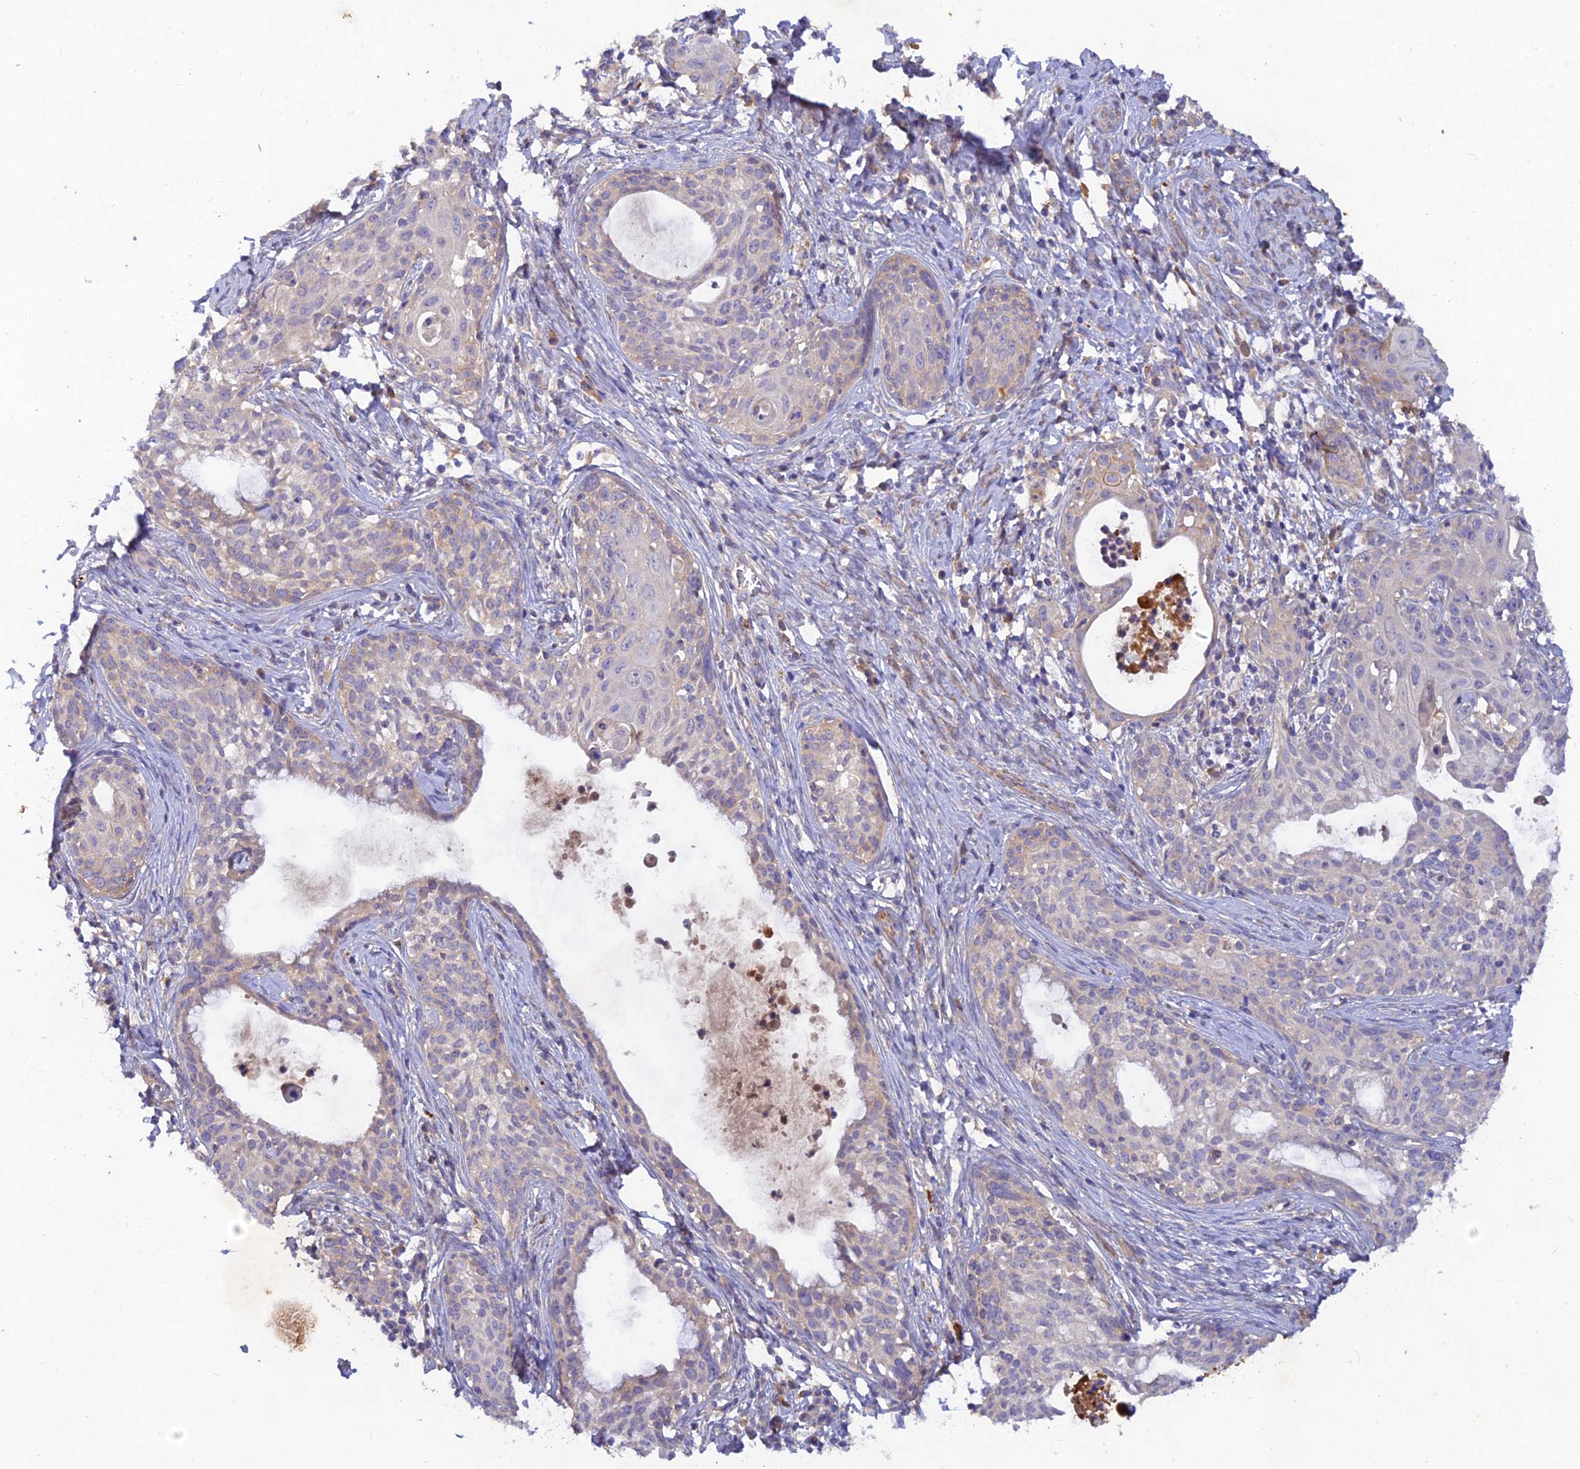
{"staining": {"intensity": "moderate", "quantity": "<25%", "location": "cytoplasmic/membranous"}, "tissue": "cervical cancer", "cell_type": "Tumor cells", "image_type": "cancer", "snomed": [{"axis": "morphology", "description": "Squamous cell carcinoma, NOS"}, {"axis": "topography", "description": "Cervix"}], "caption": "Cervical cancer (squamous cell carcinoma) stained with a protein marker reveals moderate staining in tumor cells.", "gene": "ACSM5", "patient": {"sex": "female", "age": 52}}